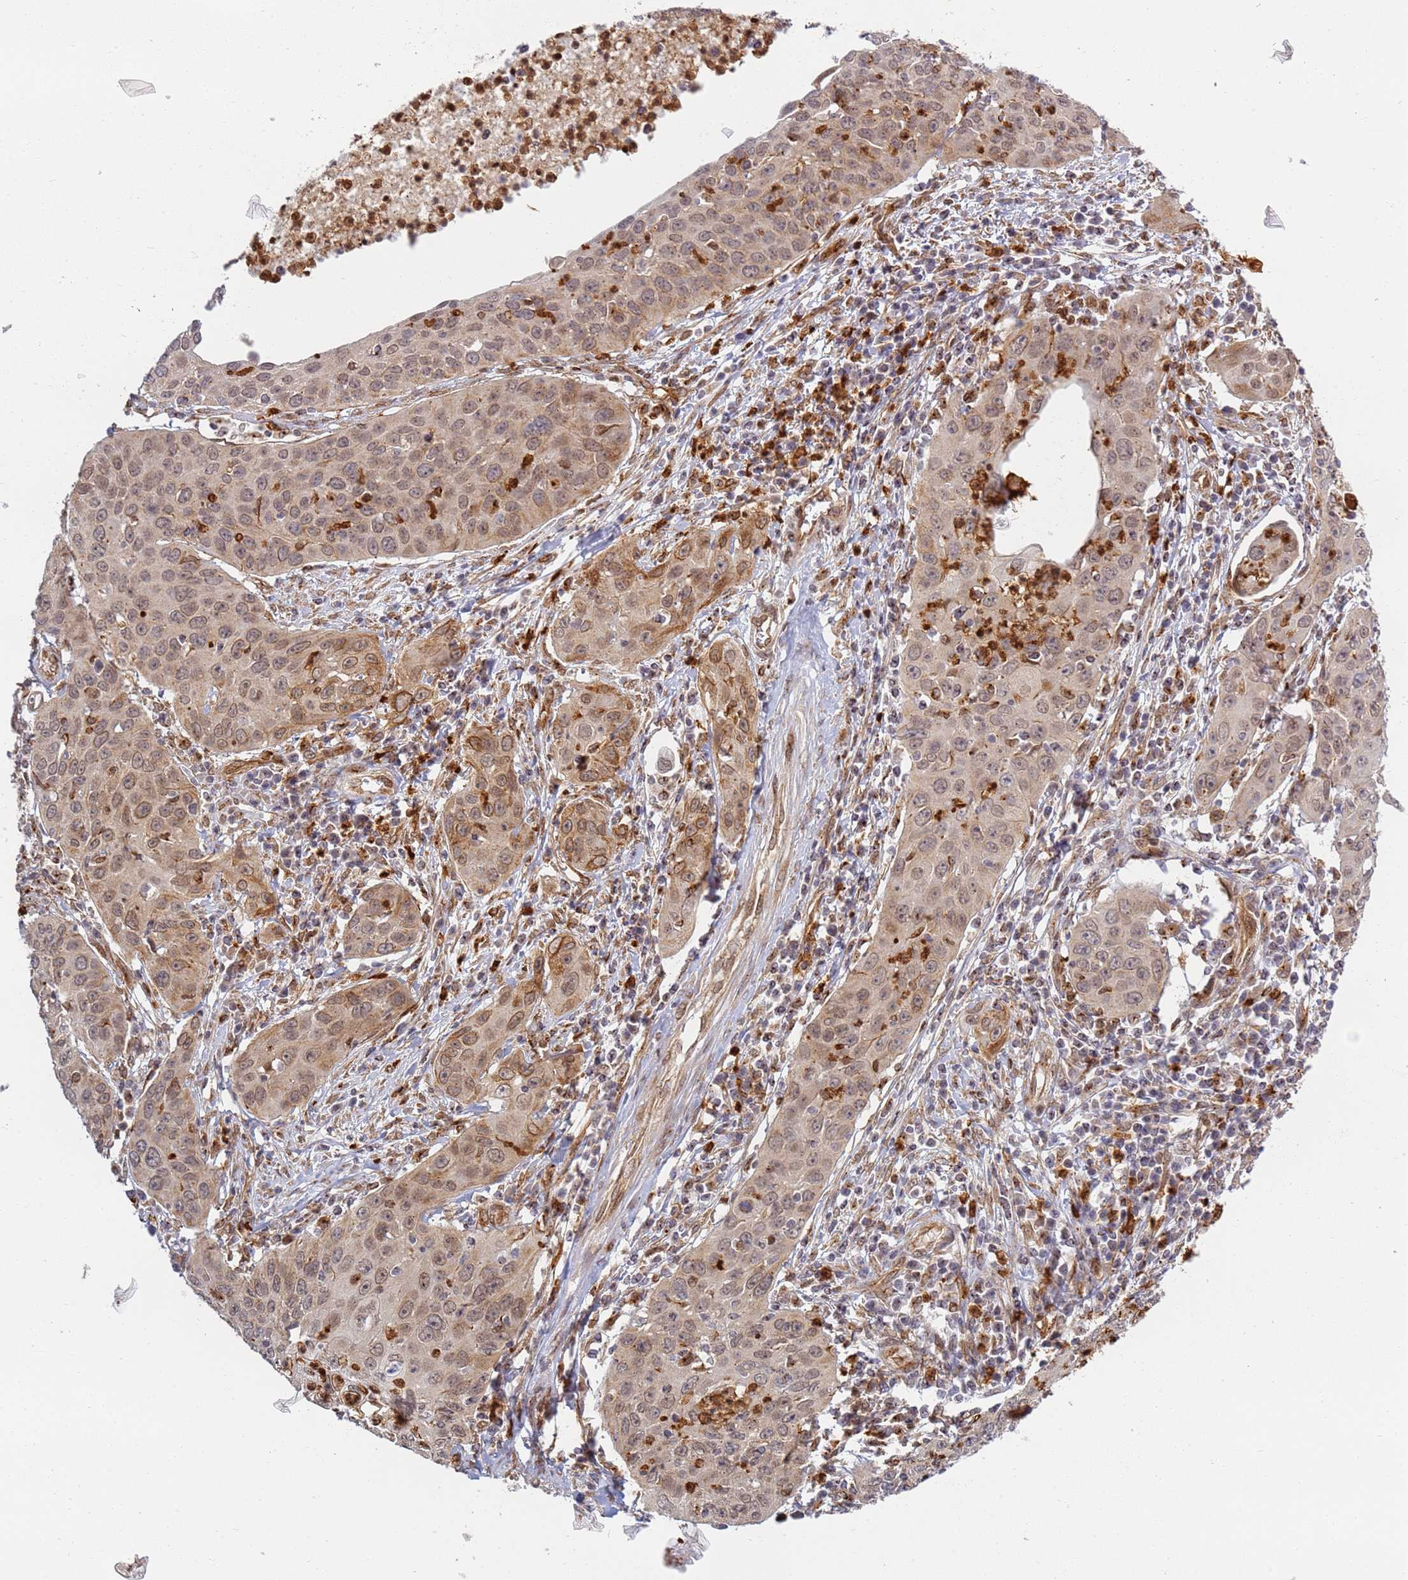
{"staining": {"intensity": "moderate", "quantity": ">75%", "location": "cytoplasmic/membranous,nuclear"}, "tissue": "cervical cancer", "cell_type": "Tumor cells", "image_type": "cancer", "snomed": [{"axis": "morphology", "description": "Squamous cell carcinoma, NOS"}, {"axis": "topography", "description": "Cervix"}], "caption": "Immunohistochemical staining of cervical cancer (squamous cell carcinoma) displays medium levels of moderate cytoplasmic/membranous and nuclear protein staining in approximately >75% of tumor cells. The protein is shown in brown color, while the nuclei are stained blue.", "gene": "CEP170", "patient": {"sex": "female", "age": 36}}